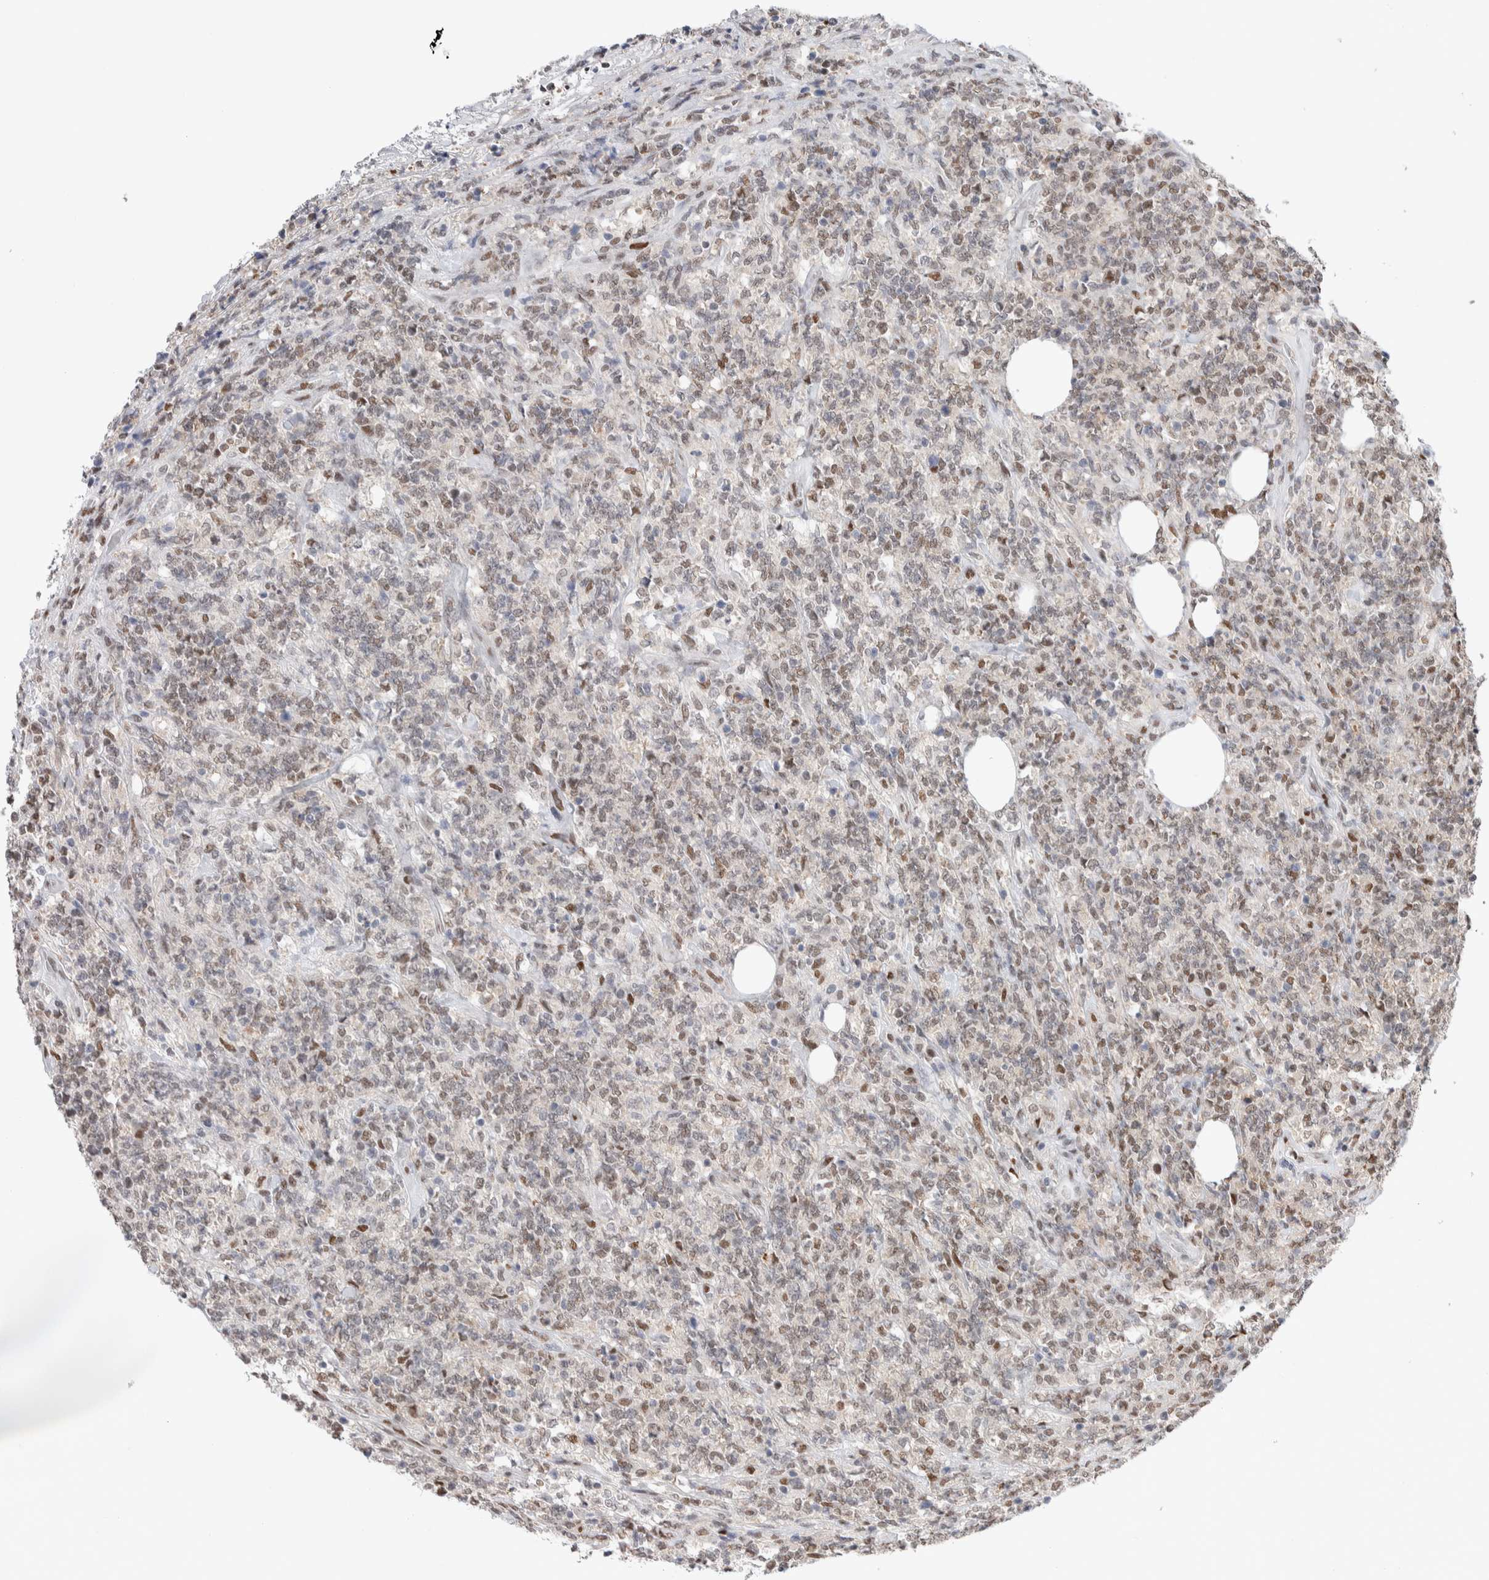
{"staining": {"intensity": "weak", "quantity": "25%-75%", "location": "nuclear"}, "tissue": "lymphoma", "cell_type": "Tumor cells", "image_type": "cancer", "snomed": [{"axis": "morphology", "description": "Malignant lymphoma, non-Hodgkin's type, High grade"}, {"axis": "topography", "description": "Soft tissue"}], "caption": "Immunohistochemical staining of lymphoma shows low levels of weak nuclear staining in about 25%-75% of tumor cells. Nuclei are stained in blue.", "gene": "PRMT1", "patient": {"sex": "male", "age": 18}}